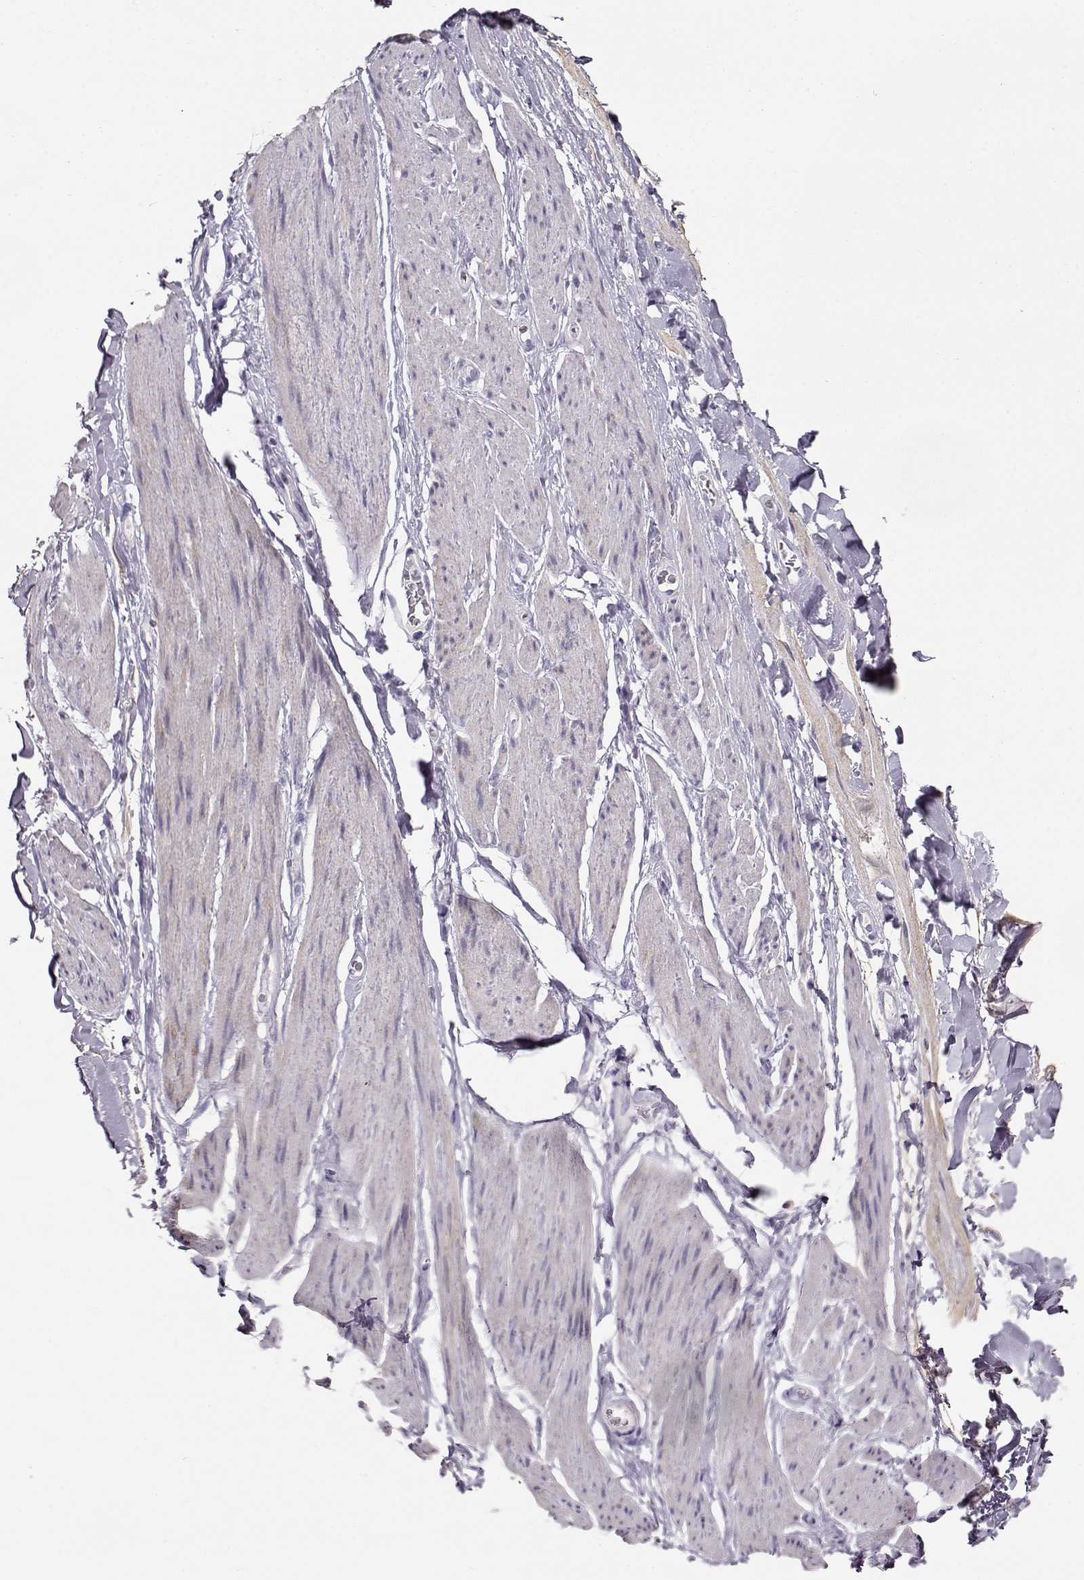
{"staining": {"intensity": "negative", "quantity": "none", "location": "none"}, "tissue": "adipose tissue", "cell_type": "Adipocytes", "image_type": "normal", "snomed": [{"axis": "morphology", "description": "Normal tissue, NOS"}, {"axis": "topography", "description": "Anal"}, {"axis": "topography", "description": "Peripheral nerve tissue"}], "caption": "The immunohistochemistry histopathology image has no significant staining in adipocytes of adipose tissue.", "gene": "RBM44", "patient": {"sex": "male", "age": 53}}